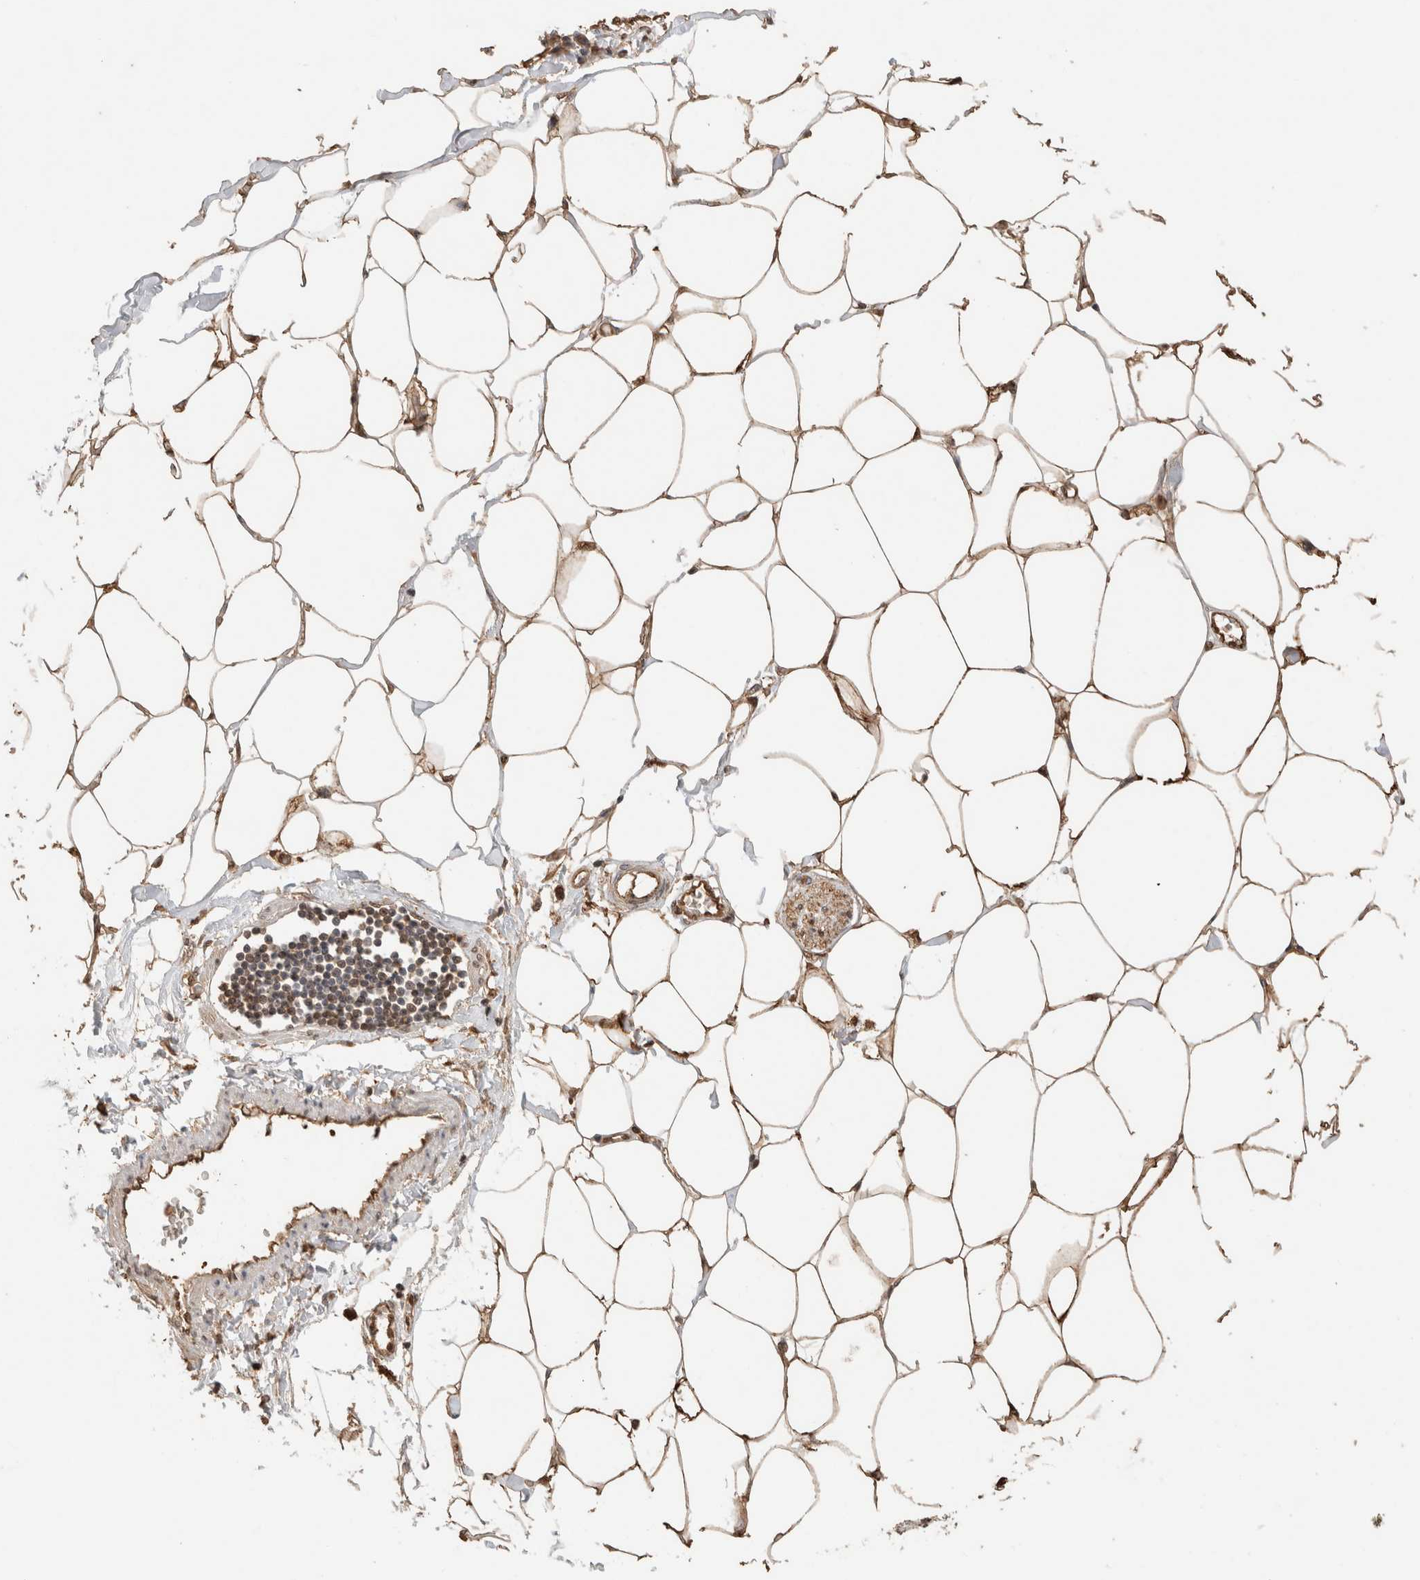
{"staining": {"intensity": "moderate", "quantity": ">75%", "location": "cytoplasmic/membranous"}, "tissue": "adipose tissue", "cell_type": "Adipocytes", "image_type": "normal", "snomed": [{"axis": "morphology", "description": "Normal tissue, NOS"}, {"axis": "morphology", "description": "Adenocarcinoma, NOS"}, {"axis": "topography", "description": "Colon"}, {"axis": "topography", "description": "Peripheral nerve tissue"}], "caption": "Normal adipose tissue displays moderate cytoplasmic/membranous positivity in approximately >75% of adipocytes The staining was performed using DAB, with brown indicating positive protein expression. Nuclei are stained blue with hematoxylin..", "gene": "YWHAH", "patient": {"sex": "male", "age": 14}}